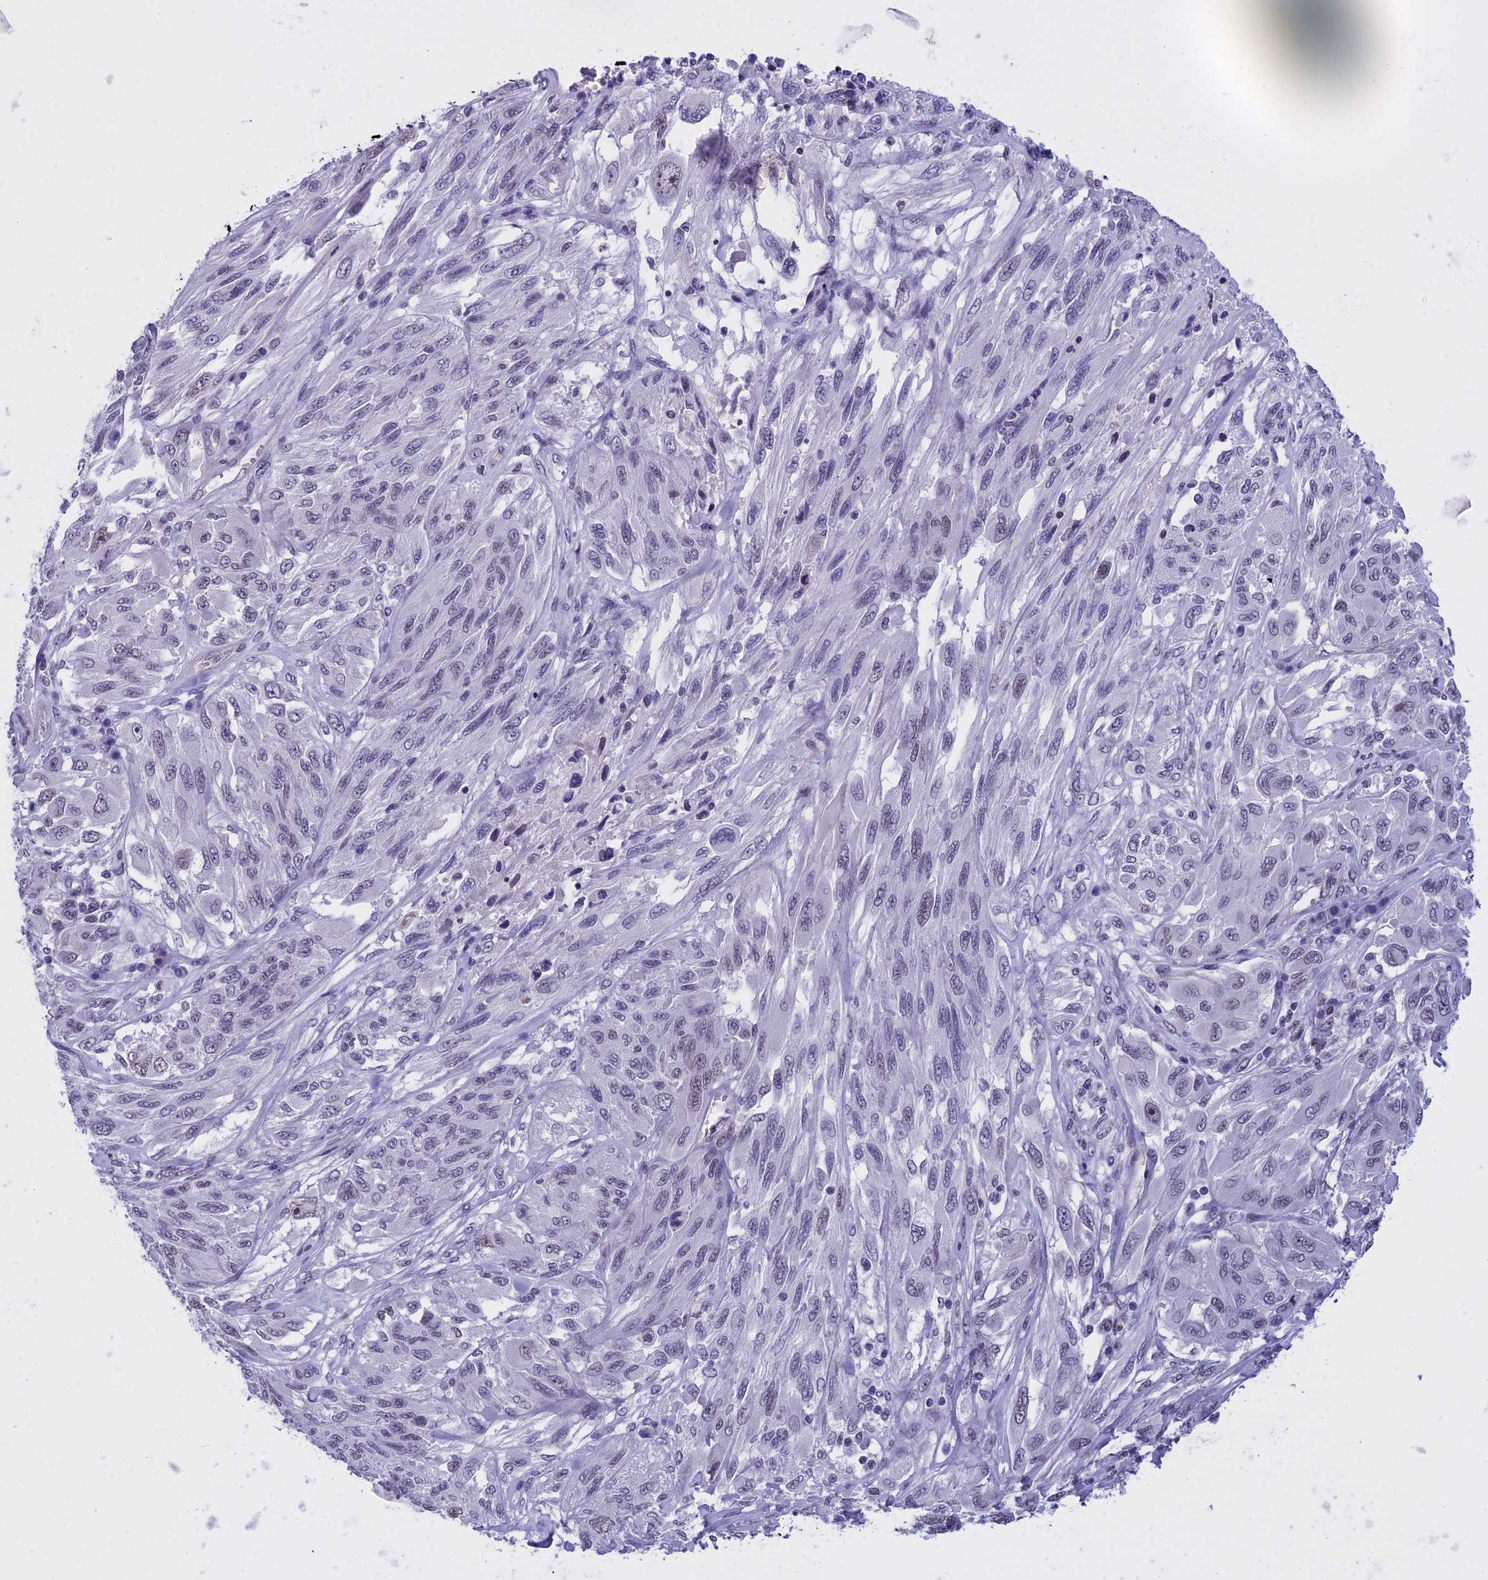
{"staining": {"intensity": "weak", "quantity": "25%-75%", "location": "nuclear"}, "tissue": "melanoma", "cell_type": "Tumor cells", "image_type": "cancer", "snomed": [{"axis": "morphology", "description": "Malignant melanoma, NOS"}, {"axis": "topography", "description": "Skin"}], "caption": "Protein analysis of melanoma tissue displays weak nuclear staining in approximately 25%-75% of tumor cells.", "gene": "NIPBL", "patient": {"sex": "female", "age": 91}}